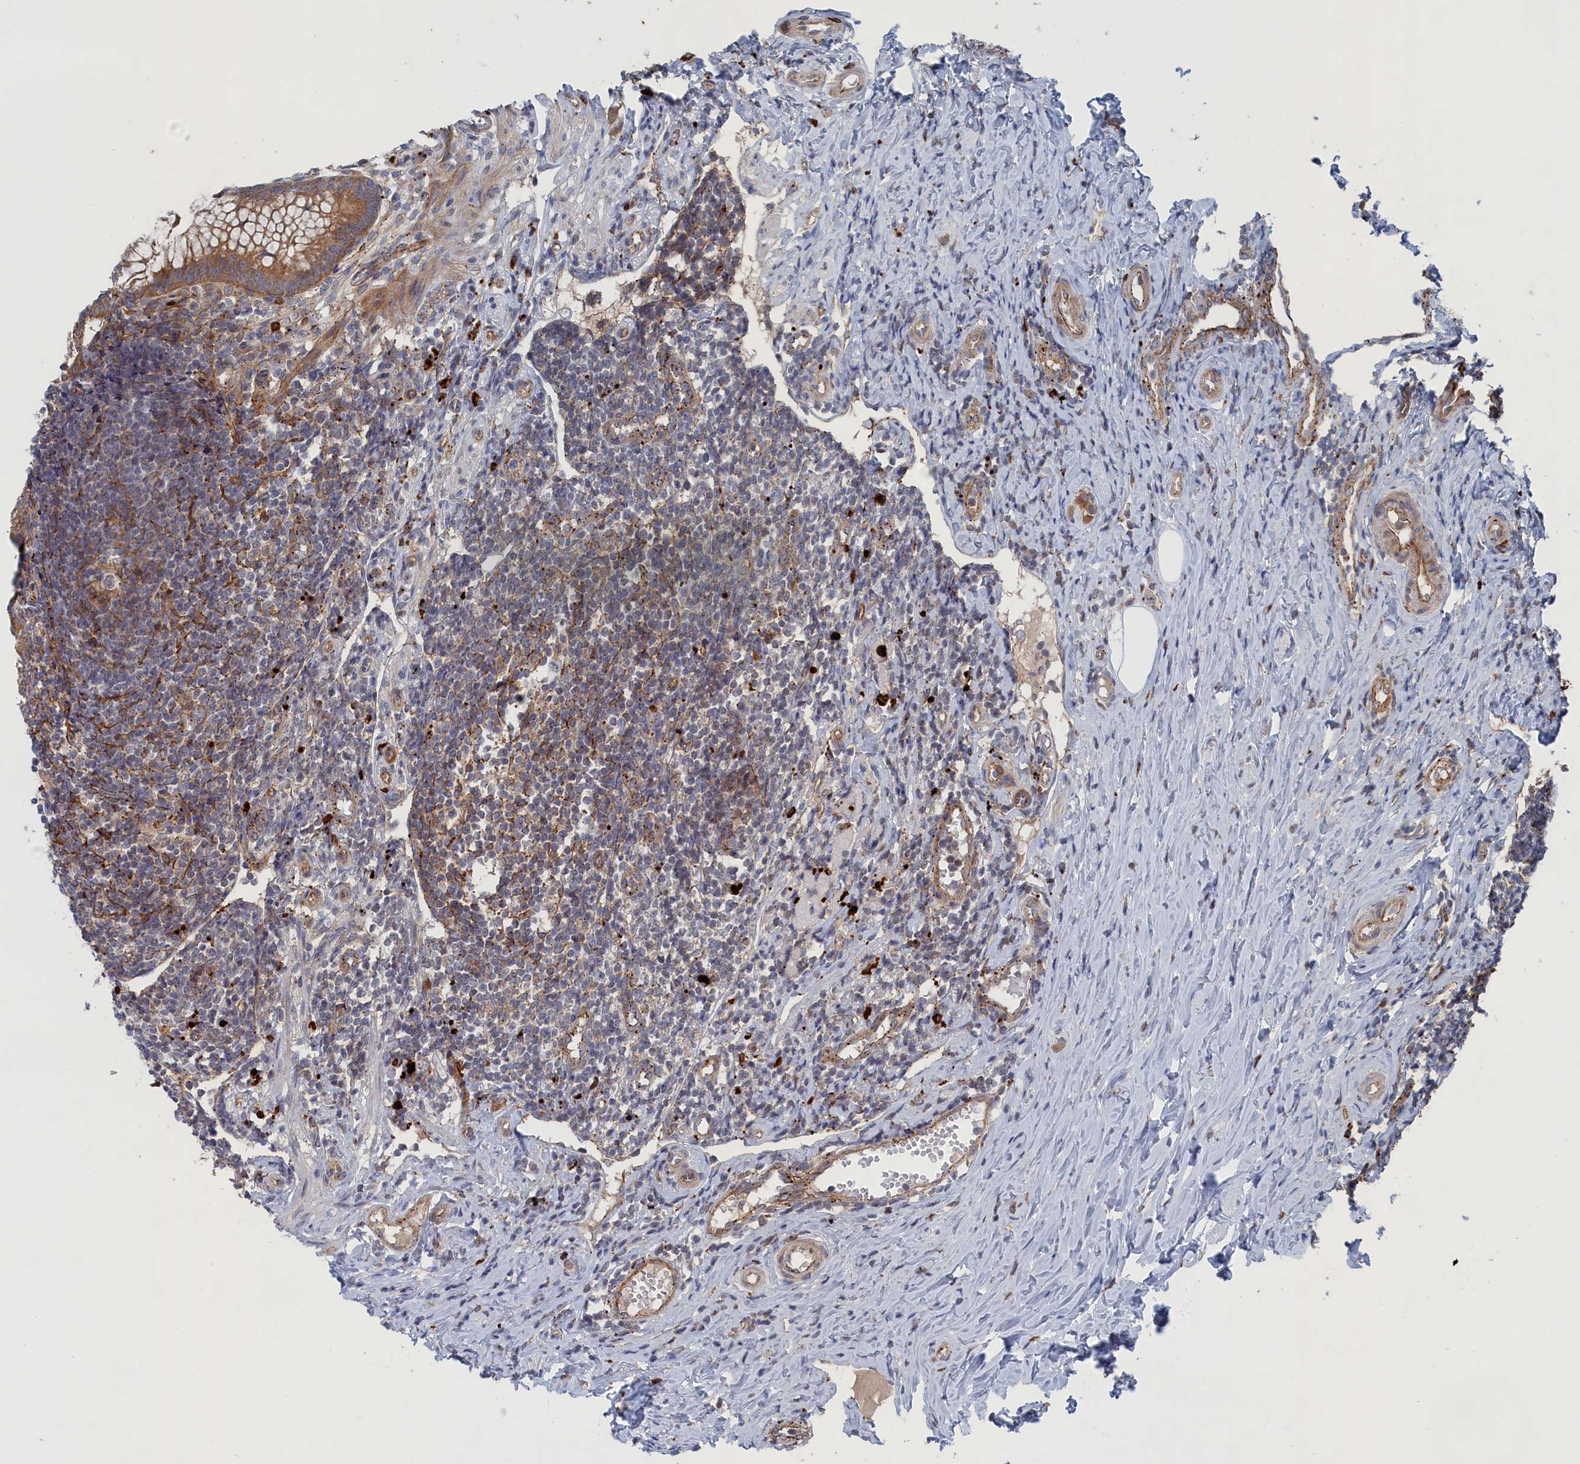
{"staining": {"intensity": "moderate", "quantity": ">75%", "location": "cytoplasmic/membranous"}, "tissue": "appendix", "cell_type": "Glandular cells", "image_type": "normal", "snomed": [{"axis": "morphology", "description": "Normal tissue, NOS"}, {"axis": "topography", "description": "Appendix"}], "caption": "Immunohistochemical staining of unremarkable appendix shows >75% levels of moderate cytoplasmic/membranous protein positivity in approximately >75% of glandular cells.", "gene": "FILIP1L", "patient": {"sex": "female", "age": 33}}